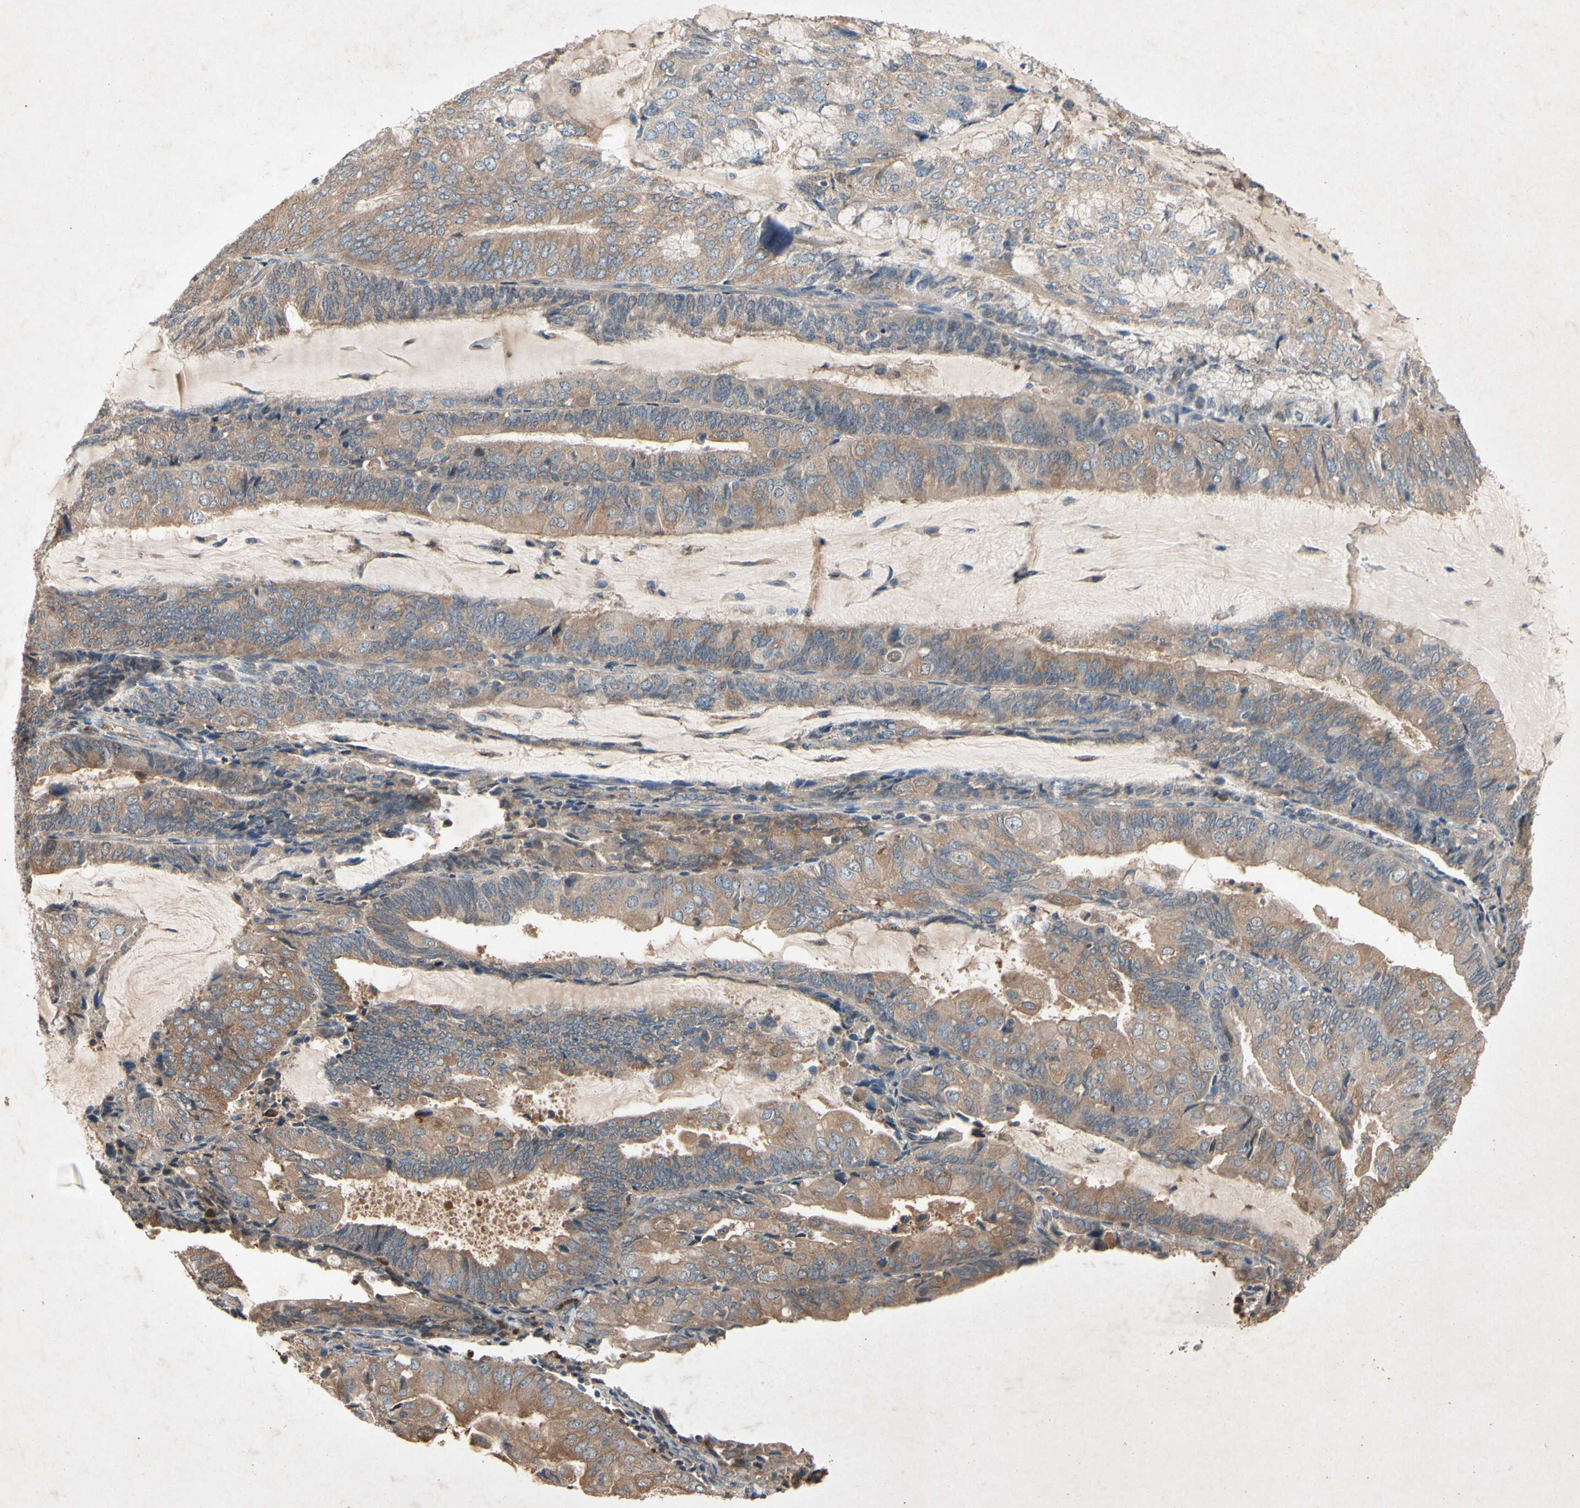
{"staining": {"intensity": "moderate", "quantity": ">75%", "location": "cytoplasmic/membranous"}, "tissue": "endometrial cancer", "cell_type": "Tumor cells", "image_type": "cancer", "snomed": [{"axis": "morphology", "description": "Adenocarcinoma, NOS"}, {"axis": "topography", "description": "Endometrium"}], "caption": "This is a photomicrograph of immunohistochemistry staining of endometrial cancer (adenocarcinoma), which shows moderate expression in the cytoplasmic/membranous of tumor cells.", "gene": "PRDX4", "patient": {"sex": "female", "age": 81}}